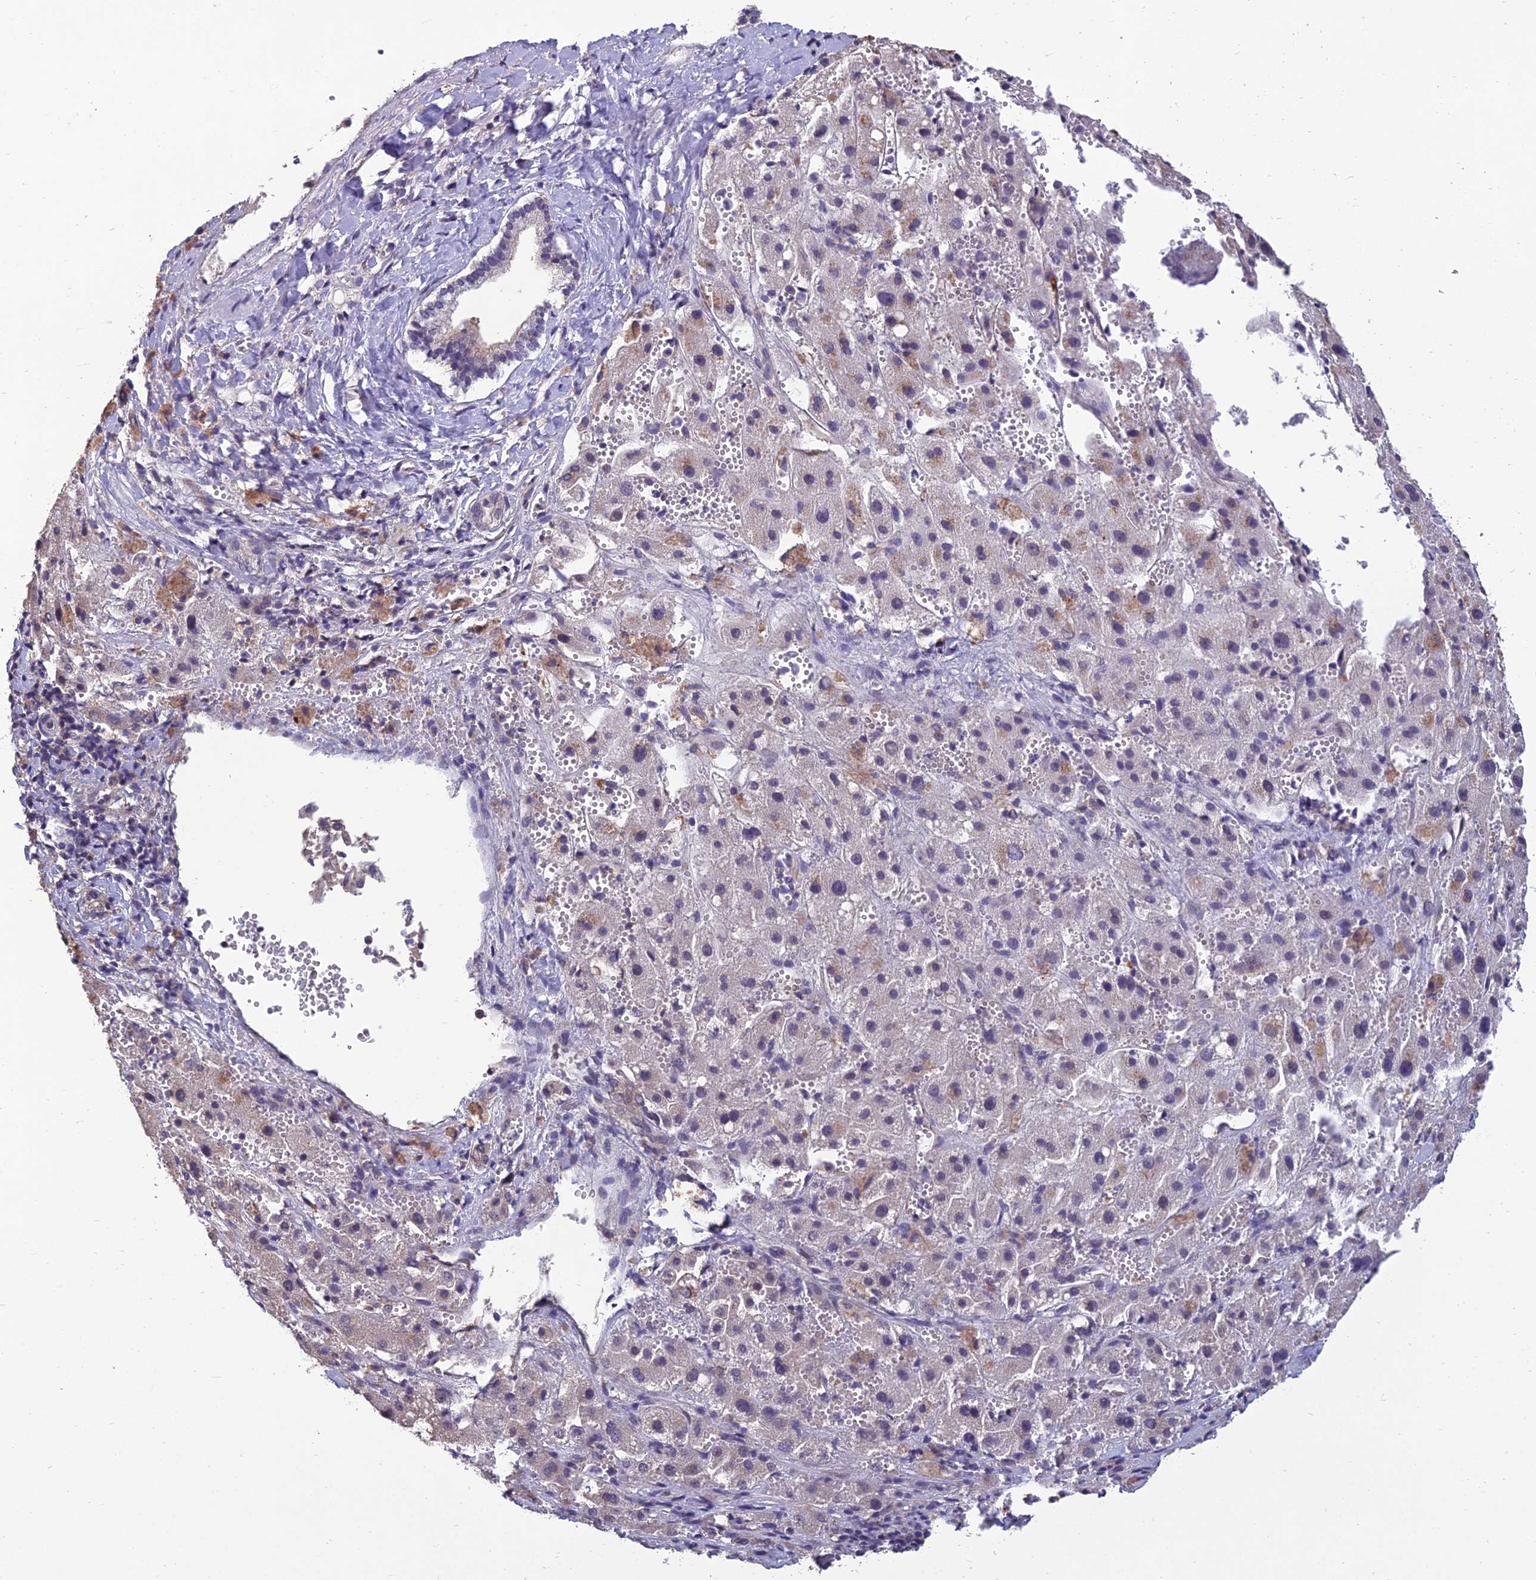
{"staining": {"intensity": "negative", "quantity": "none", "location": "none"}, "tissue": "liver cancer", "cell_type": "Tumor cells", "image_type": "cancer", "snomed": [{"axis": "morphology", "description": "Carcinoma, Hepatocellular, NOS"}, {"axis": "topography", "description": "Liver"}], "caption": "Immunohistochemistry histopathology image of human liver cancer (hepatocellular carcinoma) stained for a protein (brown), which exhibits no staining in tumor cells.", "gene": "GRWD1", "patient": {"sex": "female", "age": 58}}